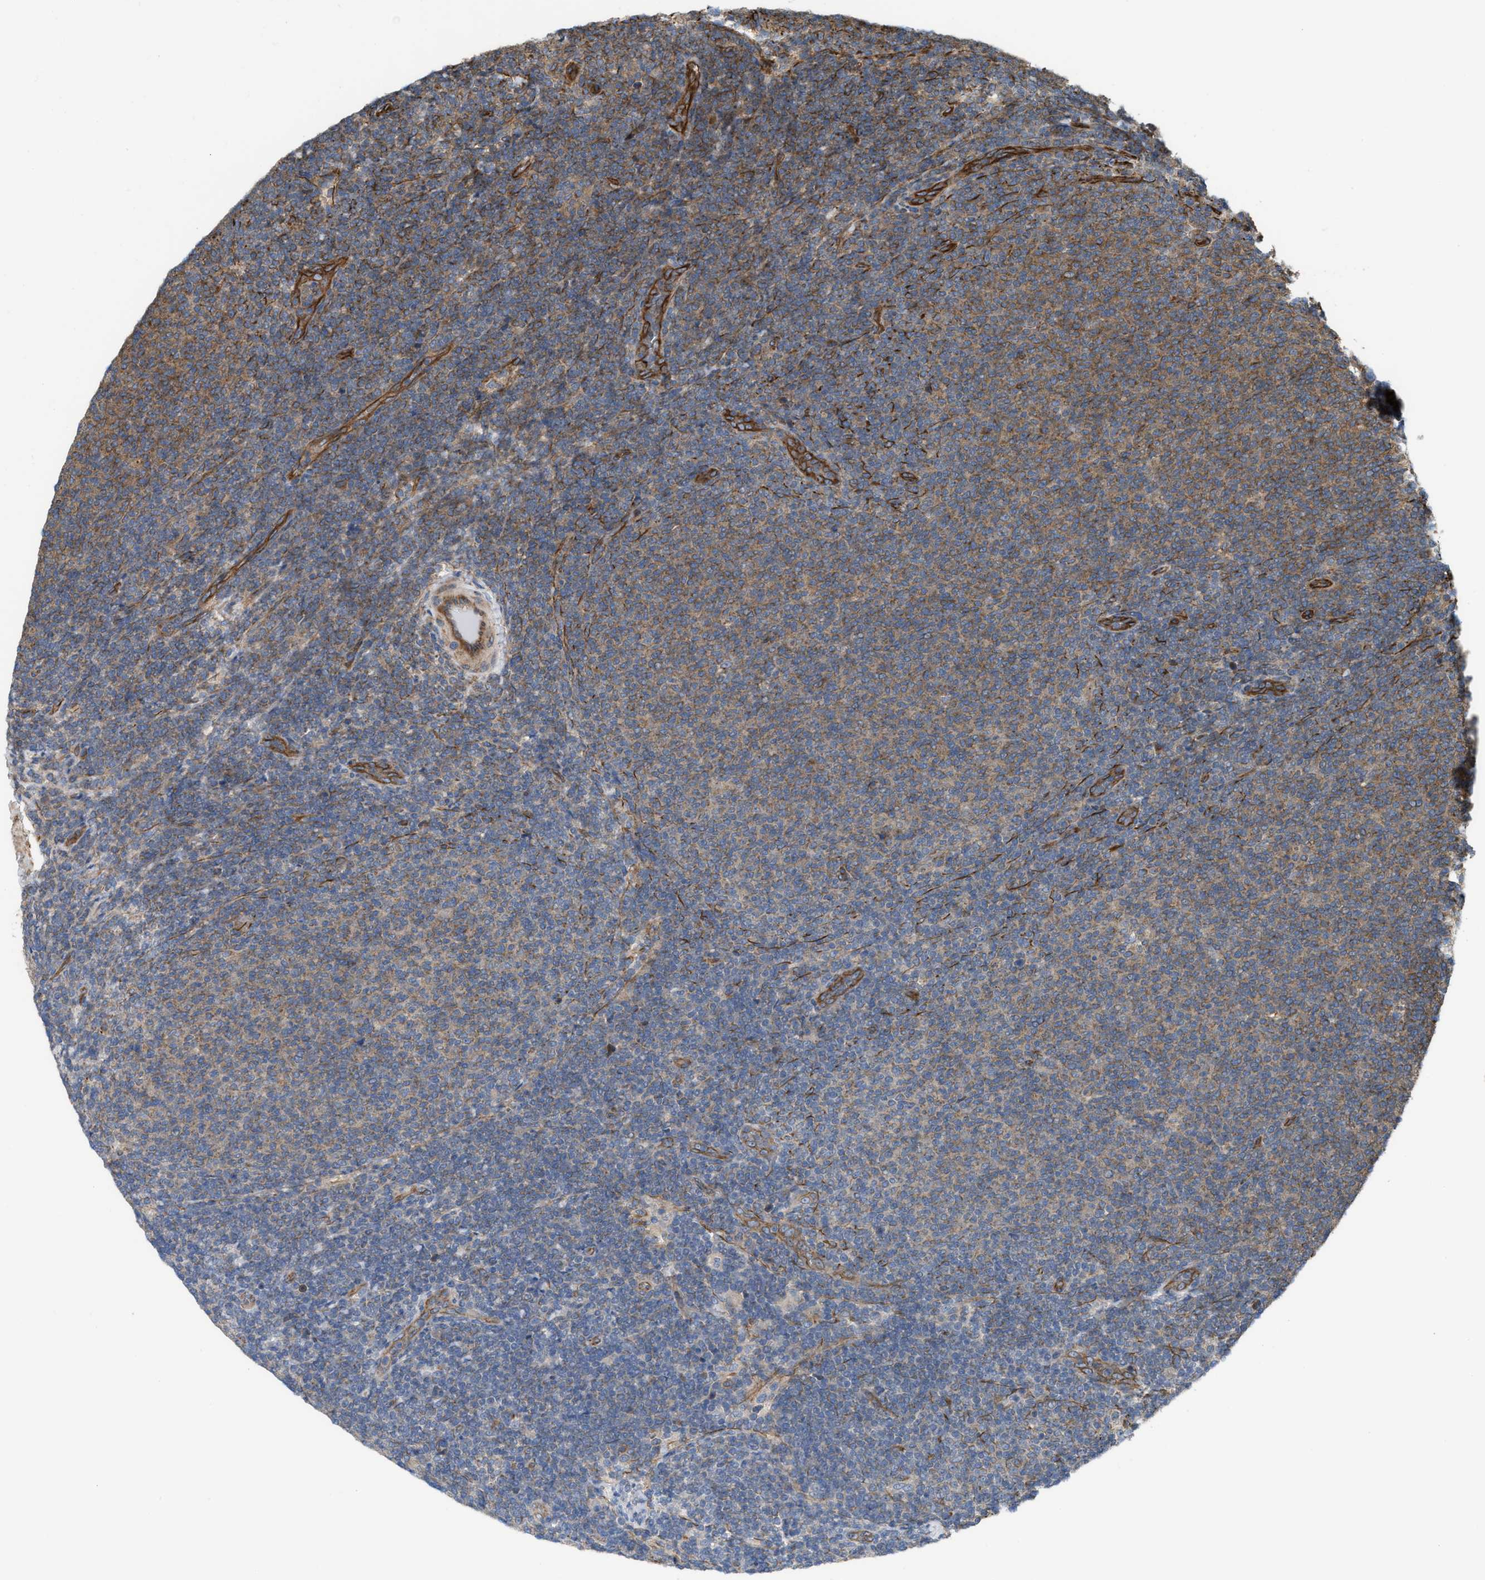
{"staining": {"intensity": "moderate", "quantity": "25%-75%", "location": "cytoplasmic/membranous"}, "tissue": "lymphoma", "cell_type": "Tumor cells", "image_type": "cancer", "snomed": [{"axis": "morphology", "description": "Malignant lymphoma, non-Hodgkin's type, Low grade"}, {"axis": "topography", "description": "Lymph node"}], "caption": "Low-grade malignant lymphoma, non-Hodgkin's type was stained to show a protein in brown. There is medium levels of moderate cytoplasmic/membranous staining in approximately 25%-75% of tumor cells.", "gene": "EPS15L1", "patient": {"sex": "male", "age": 66}}